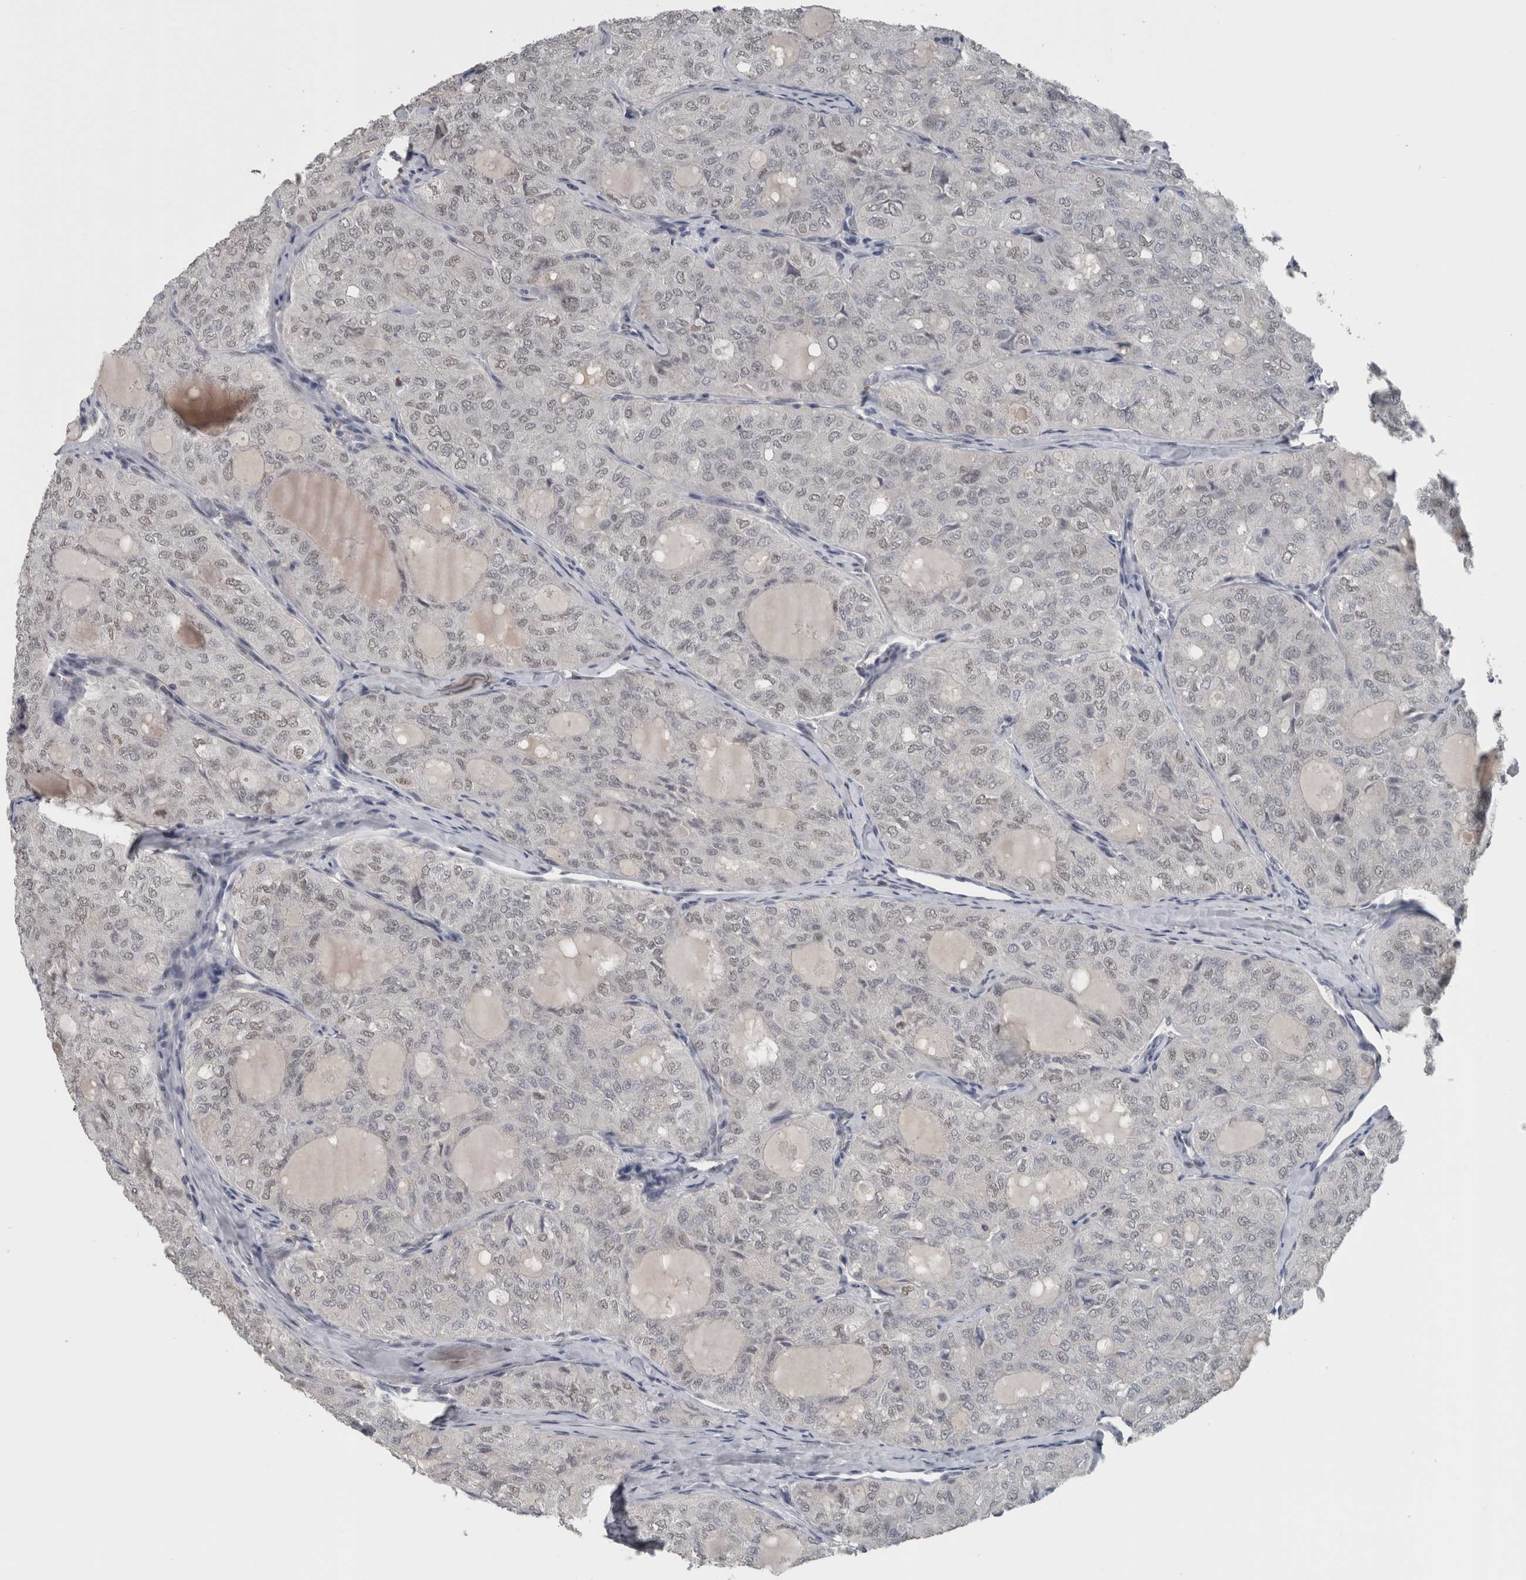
{"staining": {"intensity": "weak", "quantity": ">75%", "location": "nuclear"}, "tissue": "thyroid cancer", "cell_type": "Tumor cells", "image_type": "cancer", "snomed": [{"axis": "morphology", "description": "Follicular adenoma carcinoma, NOS"}, {"axis": "topography", "description": "Thyroid gland"}], "caption": "High-magnification brightfield microscopy of follicular adenoma carcinoma (thyroid) stained with DAB (brown) and counterstained with hematoxylin (blue). tumor cells exhibit weak nuclear positivity is appreciated in approximately>75% of cells. (Brightfield microscopy of DAB IHC at high magnification).", "gene": "ZBTB21", "patient": {"sex": "male", "age": 75}}